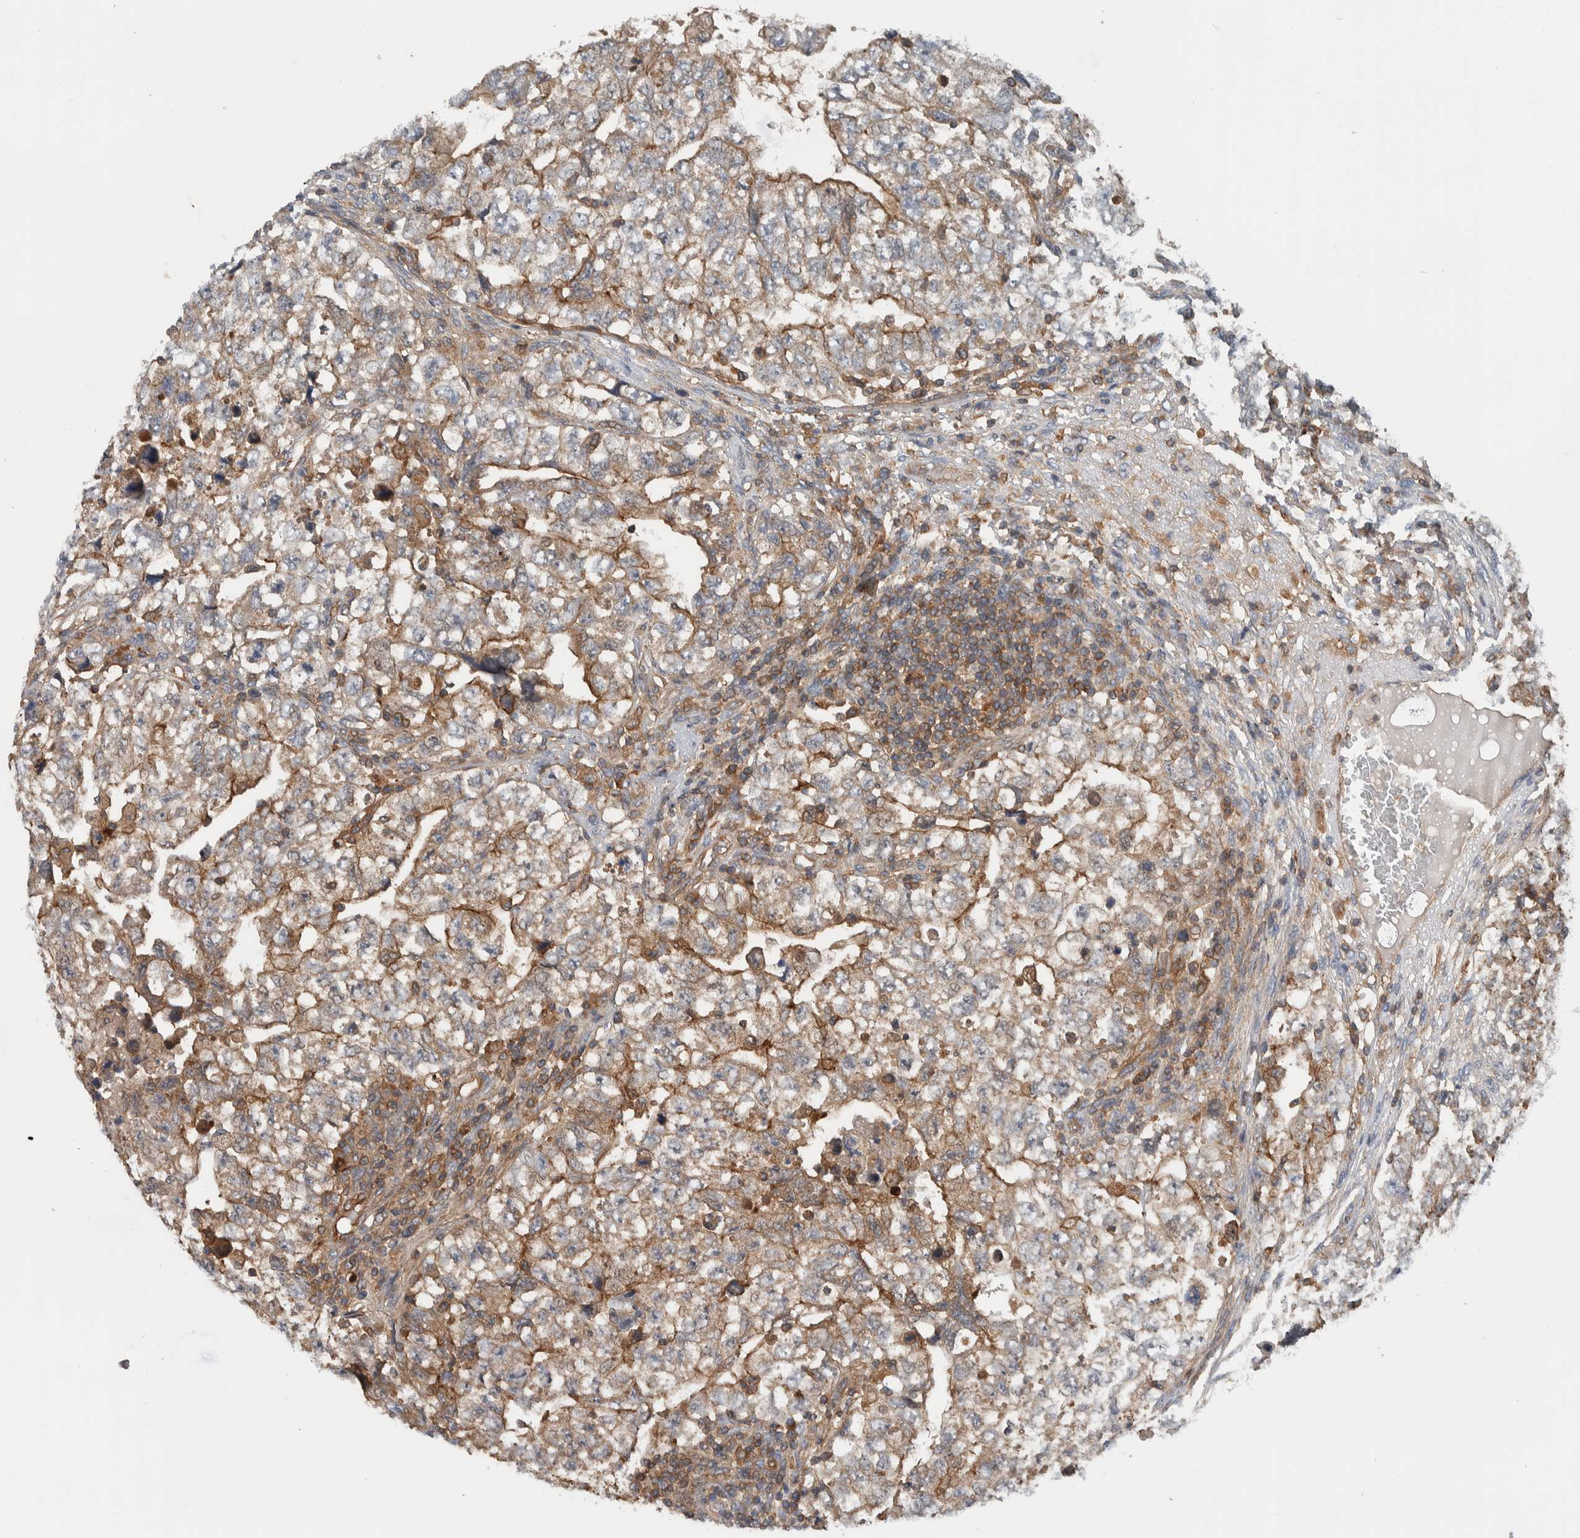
{"staining": {"intensity": "moderate", "quantity": ">75%", "location": "cytoplasmic/membranous"}, "tissue": "testis cancer", "cell_type": "Tumor cells", "image_type": "cancer", "snomed": [{"axis": "morphology", "description": "Carcinoma, Embryonal, NOS"}, {"axis": "topography", "description": "Testis"}], "caption": "This is a histology image of immunohistochemistry (IHC) staining of testis cancer, which shows moderate positivity in the cytoplasmic/membranous of tumor cells.", "gene": "MPRIP", "patient": {"sex": "male", "age": 36}}